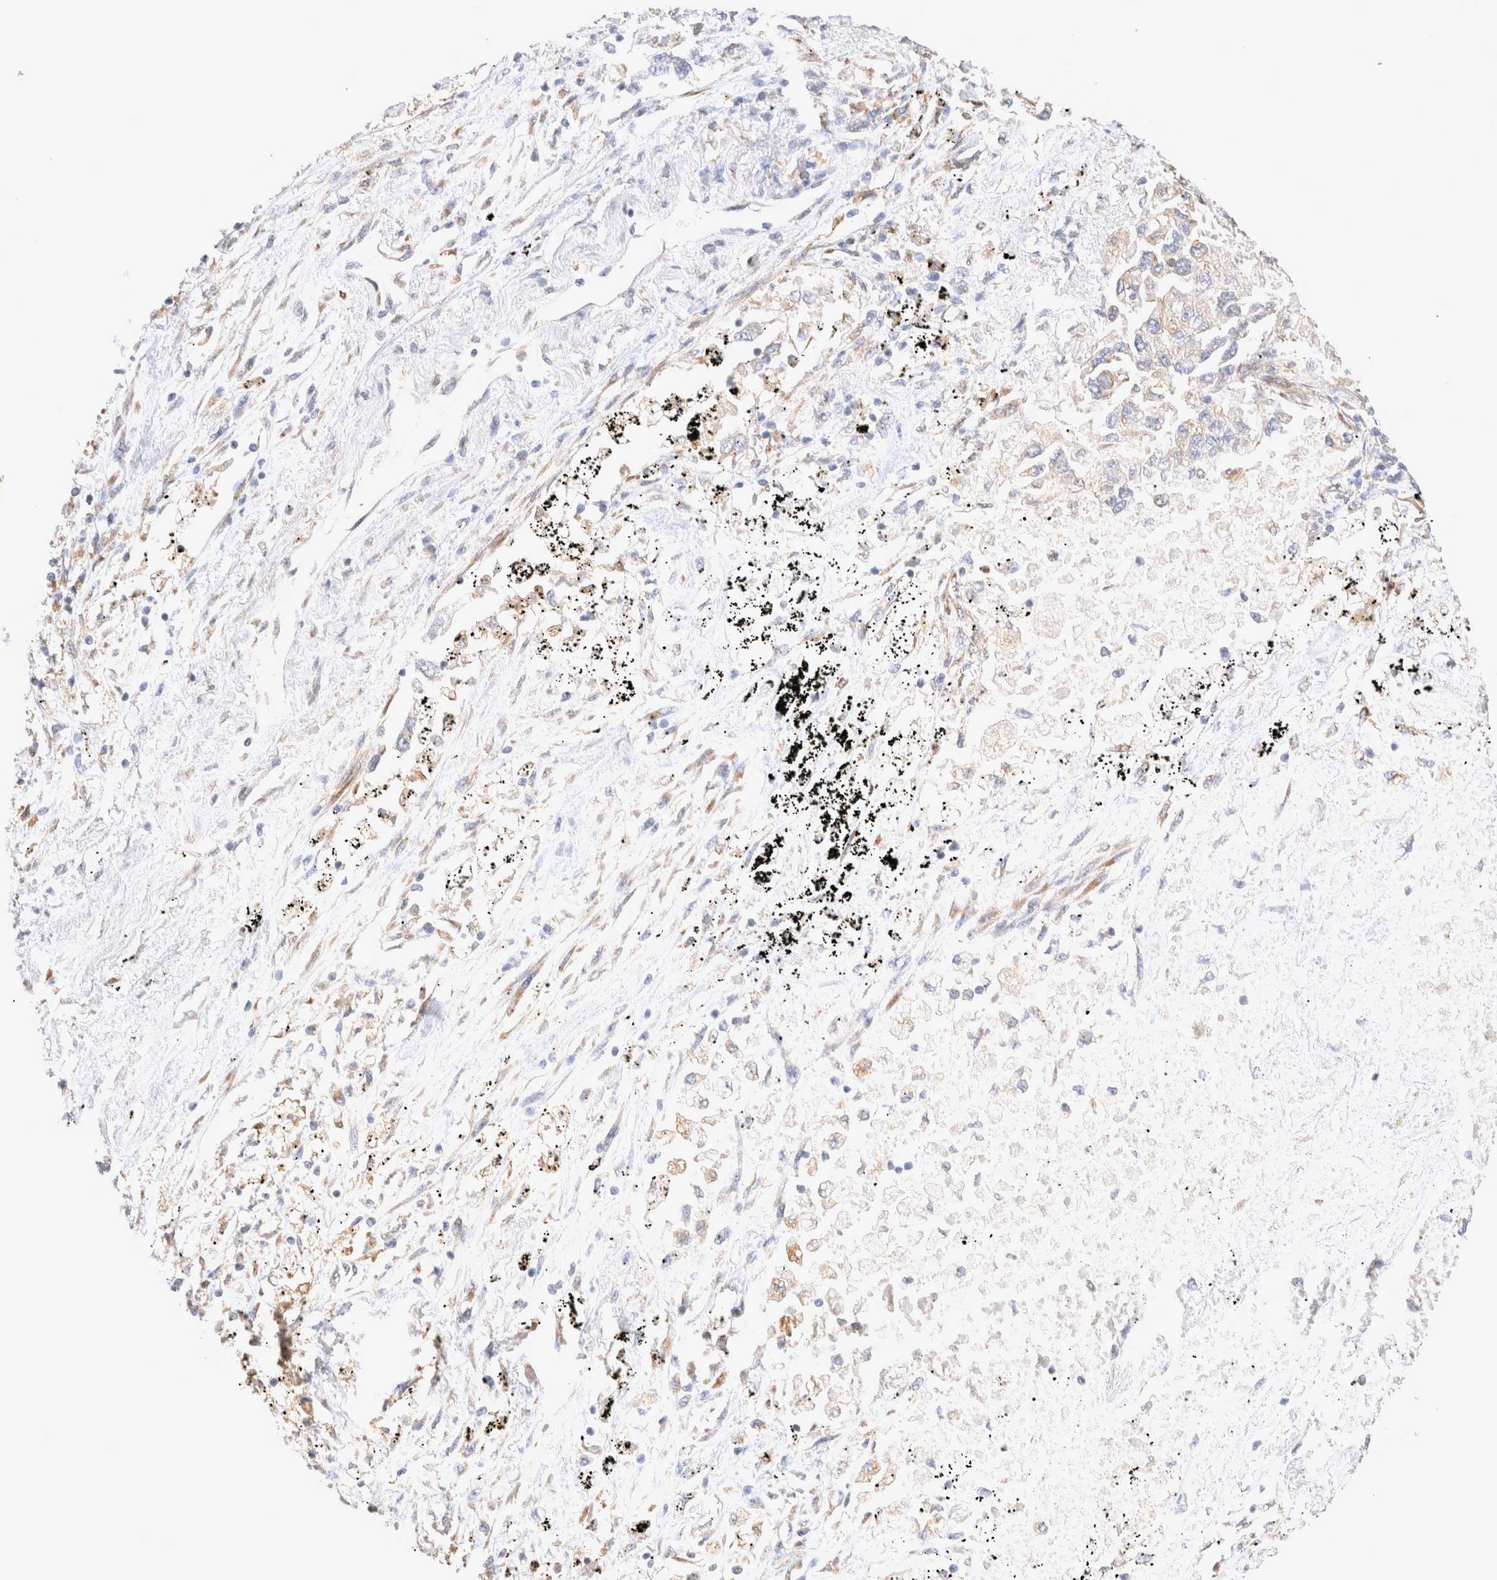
{"staining": {"intensity": "weak", "quantity": "25%-75%", "location": "cytoplasmic/membranous"}, "tissue": "lung cancer", "cell_type": "Tumor cells", "image_type": "cancer", "snomed": [{"axis": "morphology", "description": "Inflammation, NOS"}, {"axis": "morphology", "description": "Adenocarcinoma, NOS"}, {"axis": "topography", "description": "Lung"}], "caption": "Brown immunohistochemical staining in lung cancer shows weak cytoplasmic/membranous staining in about 25%-75% of tumor cells.", "gene": "NPC1", "patient": {"sex": "male", "age": 63}}